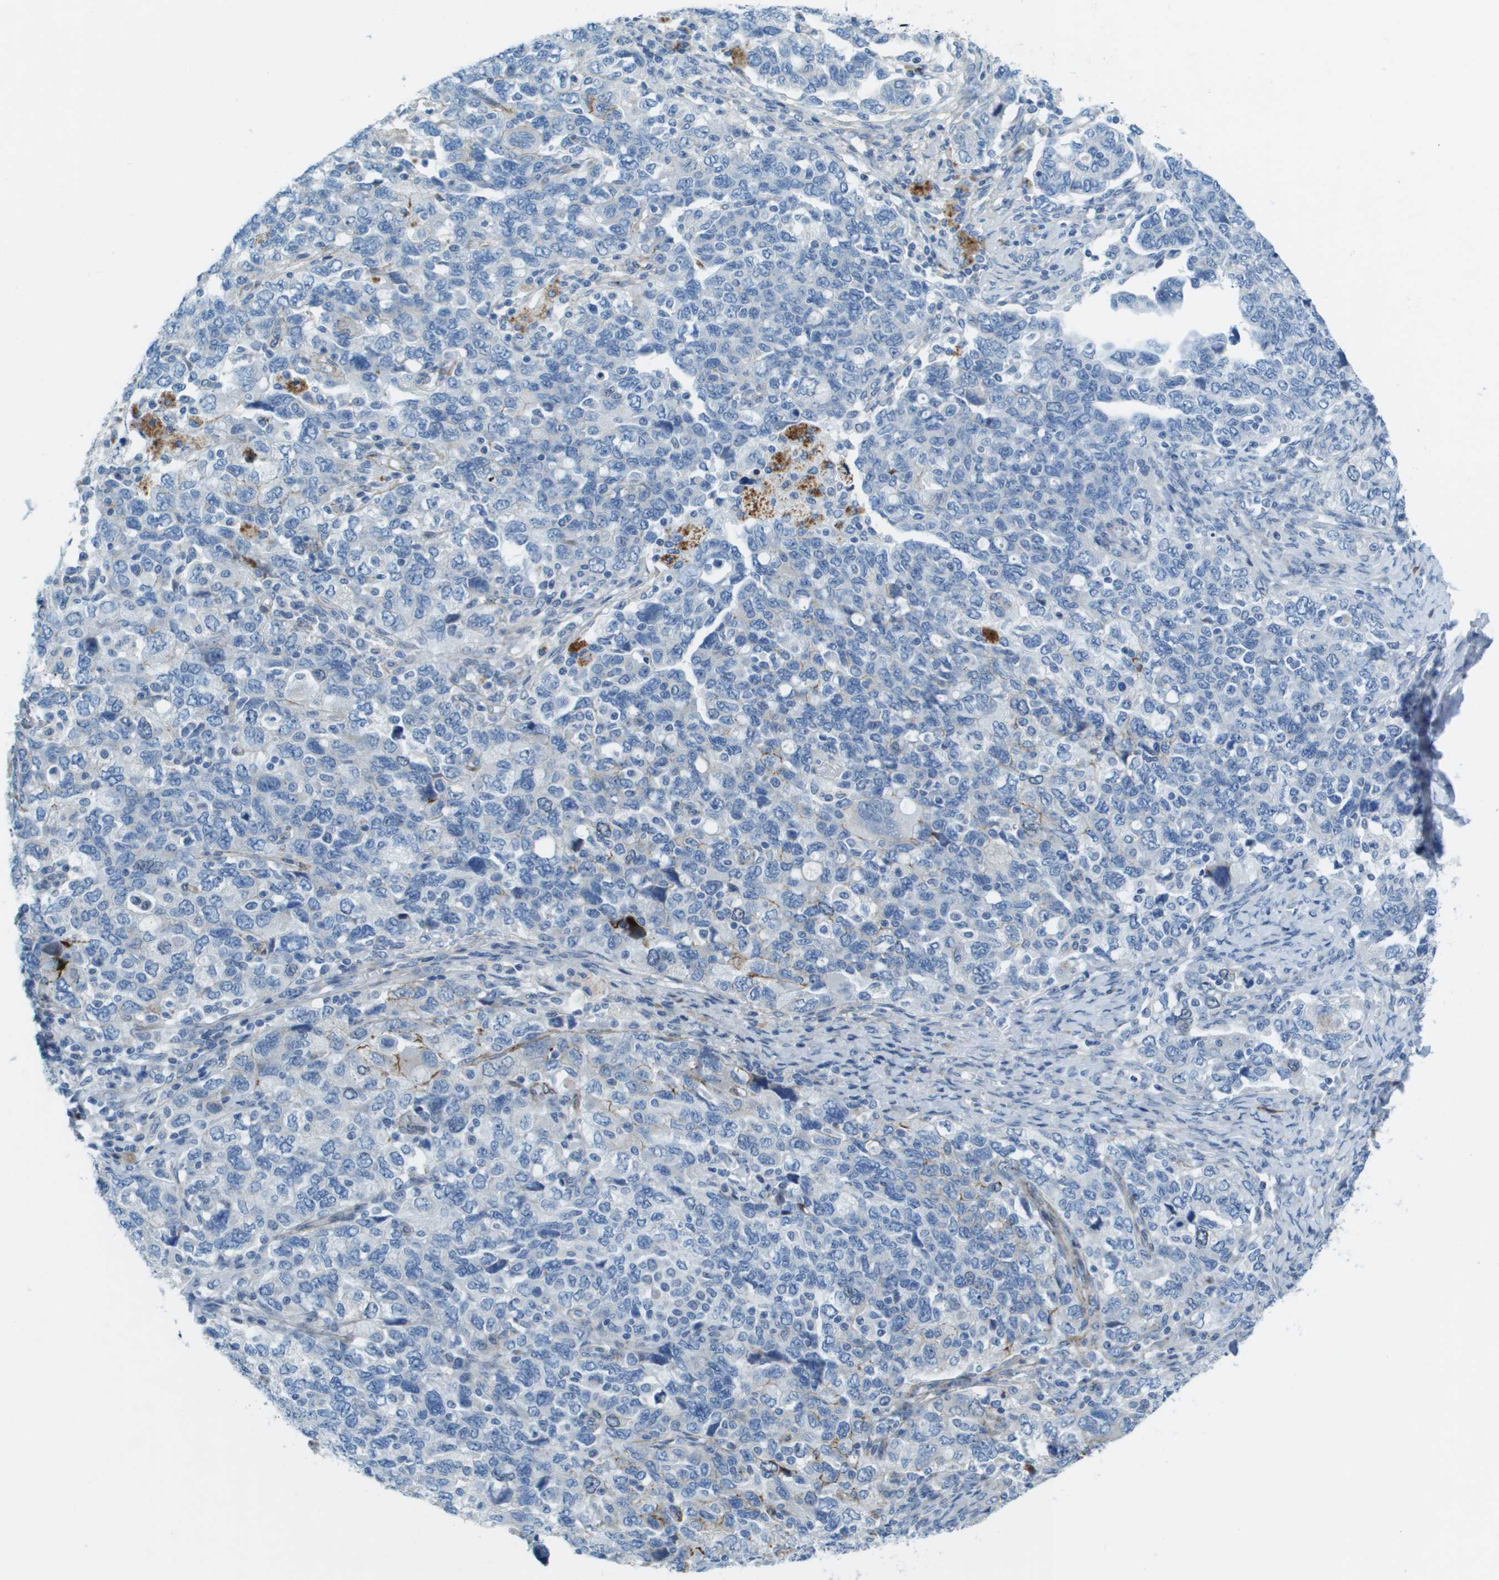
{"staining": {"intensity": "negative", "quantity": "none", "location": "none"}, "tissue": "ovarian cancer", "cell_type": "Tumor cells", "image_type": "cancer", "snomed": [{"axis": "morphology", "description": "Carcinoma, NOS"}, {"axis": "morphology", "description": "Cystadenocarcinoma, serous, NOS"}, {"axis": "topography", "description": "Ovary"}], "caption": "Ovarian cancer (serous cystadenocarcinoma) was stained to show a protein in brown. There is no significant expression in tumor cells.", "gene": "SDC1", "patient": {"sex": "female", "age": 69}}